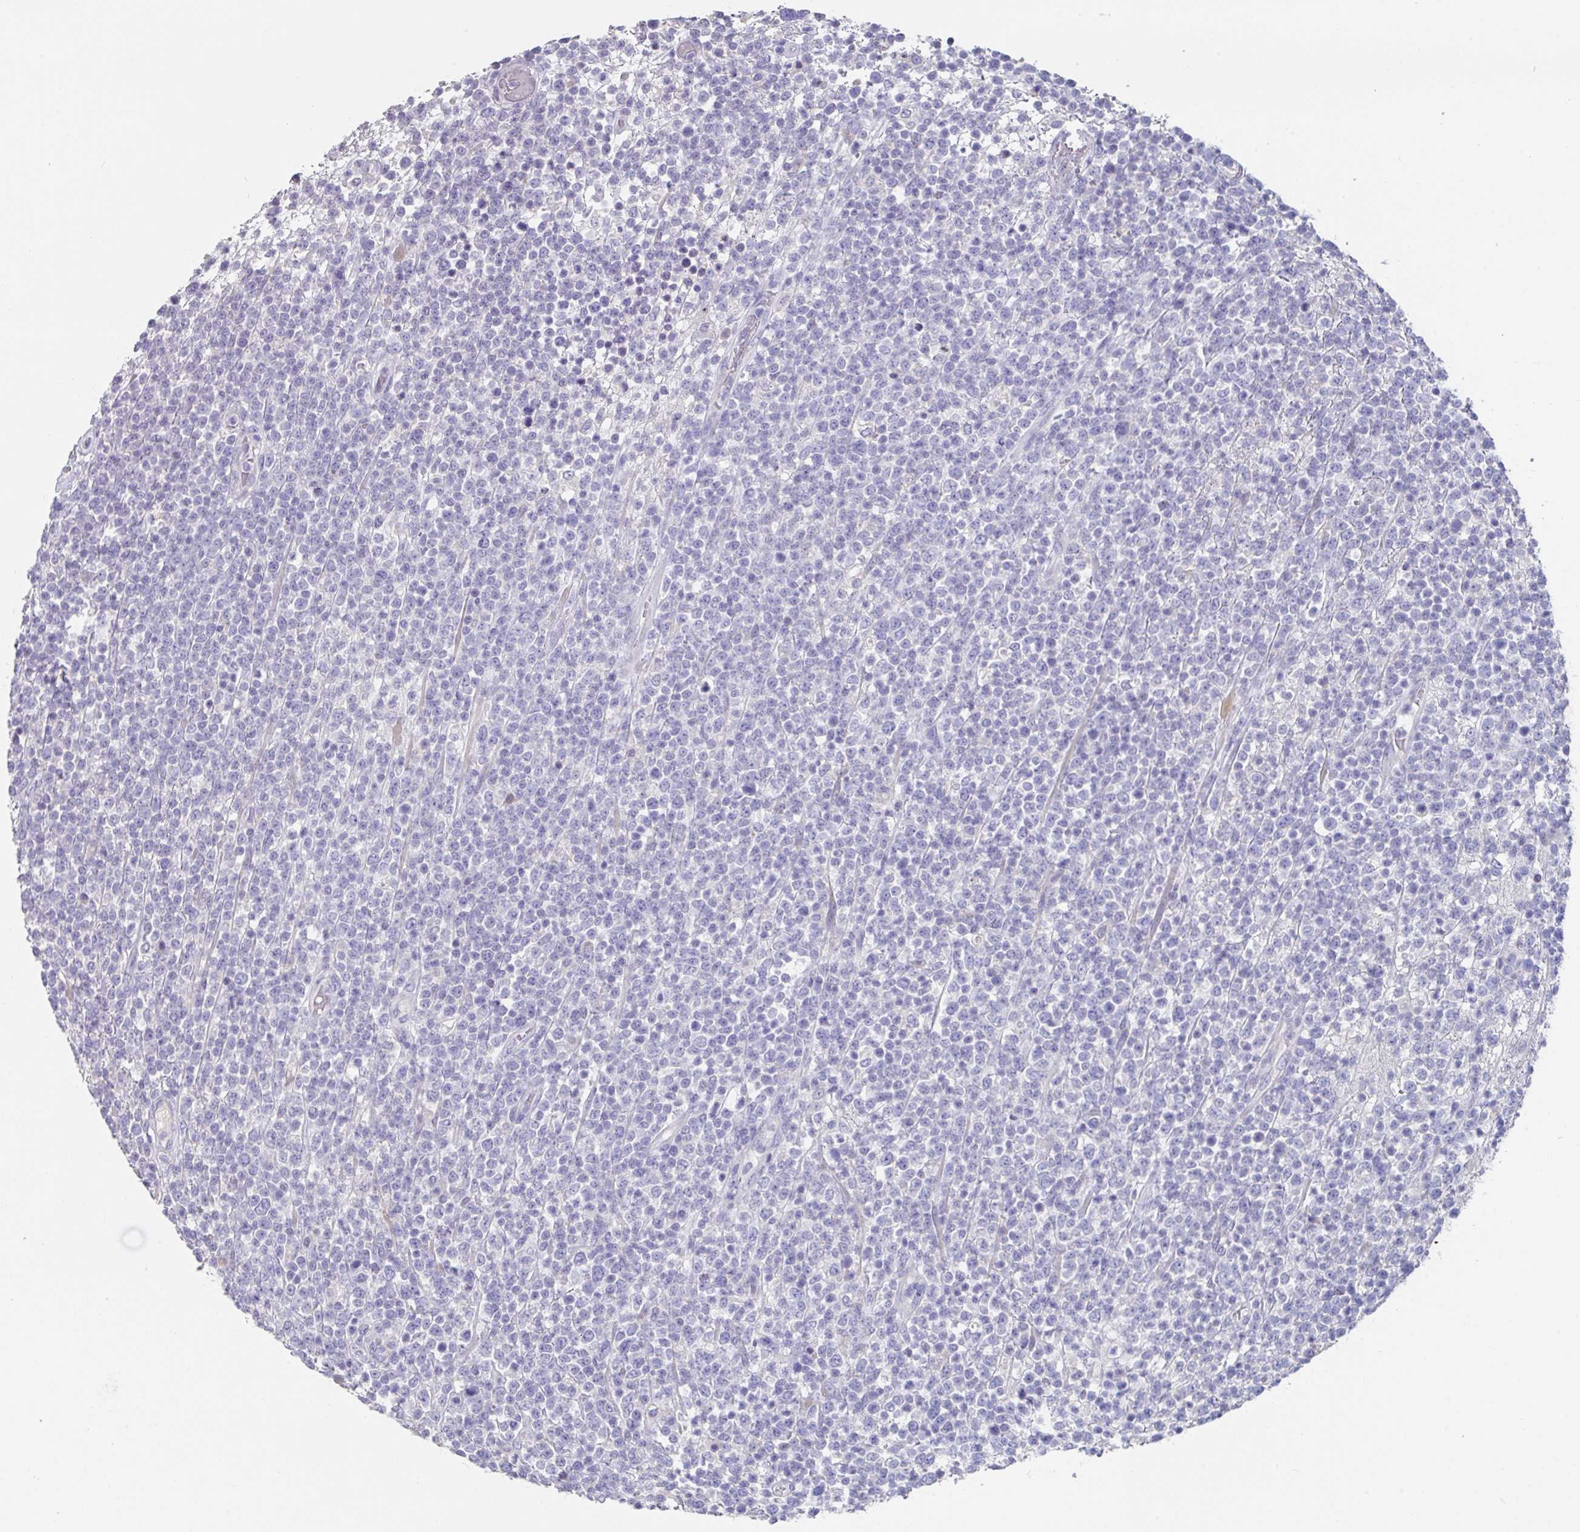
{"staining": {"intensity": "negative", "quantity": "none", "location": "none"}, "tissue": "lymphoma", "cell_type": "Tumor cells", "image_type": "cancer", "snomed": [{"axis": "morphology", "description": "Malignant lymphoma, non-Hodgkin's type, High grade"}, {"axis": "topography", "description": "Colon"}], "caption": "Immunohistochemical staining of lymphoma reveals no significant staining in tumor cells.", "gene": "SLC44A4", "patient": {"sex": "female", "age": 53}}